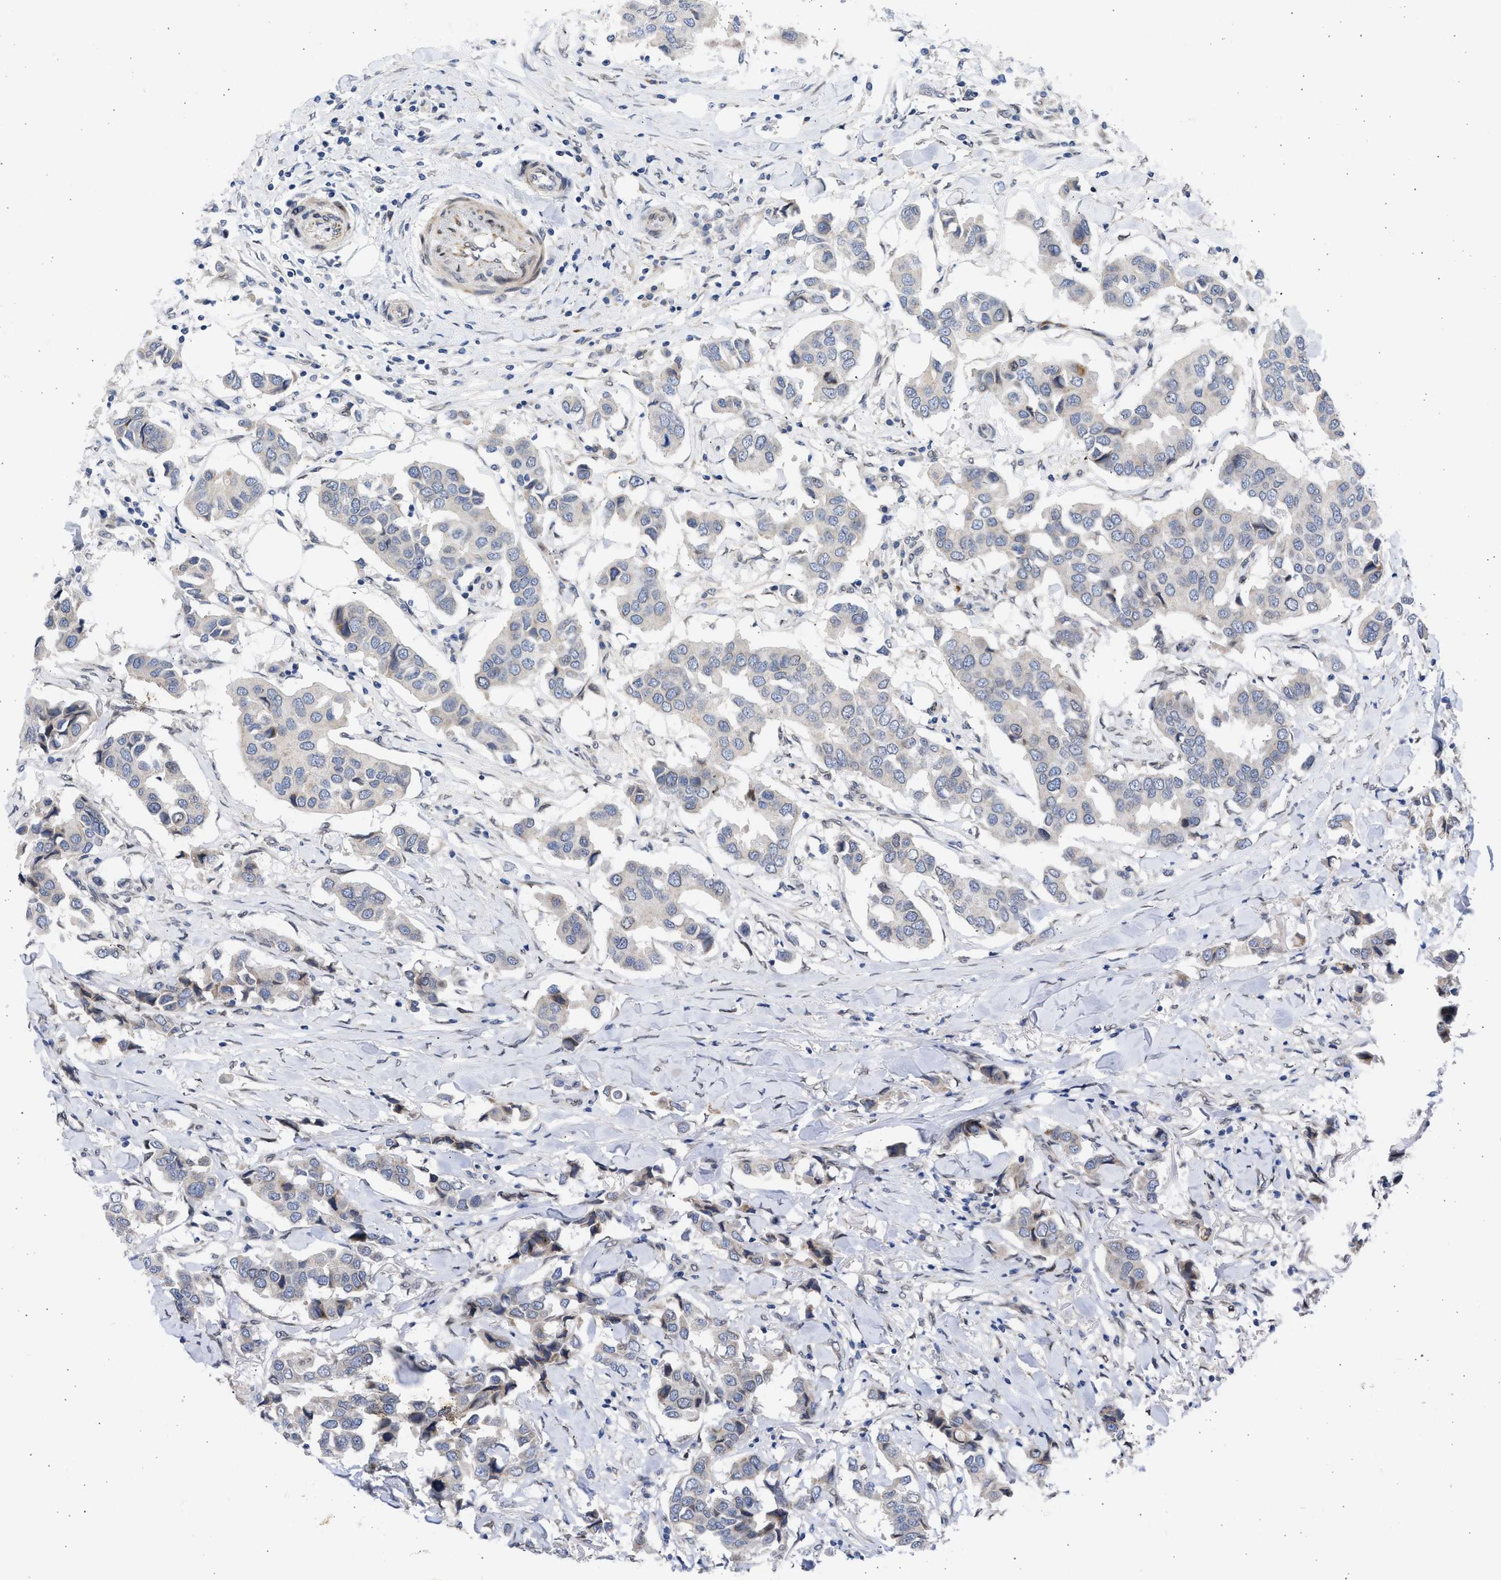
{"staining": {"intensity": "weak", "quantity": "<25%", "location": "cytoplasmic/membranous,nuclear"}, "tissue": "breast cancer", "cell_type": "Tumor cells", "image_type": "cancer", "snomed": [{"axis": "morphology", "description": "Duct carcinoma"}, {"axis": "topography", "description": "Breast"}], "caption": "A high-resolution photomicrograph shows immunohistochemistry (IHC) staining of invasive ductal carcinoma (breast), which reveals no significant positivity in tumor cells. Nuclei are stained in blue.", "gene": "NUP35", "patient": {"sex": "female", "age": 80}}